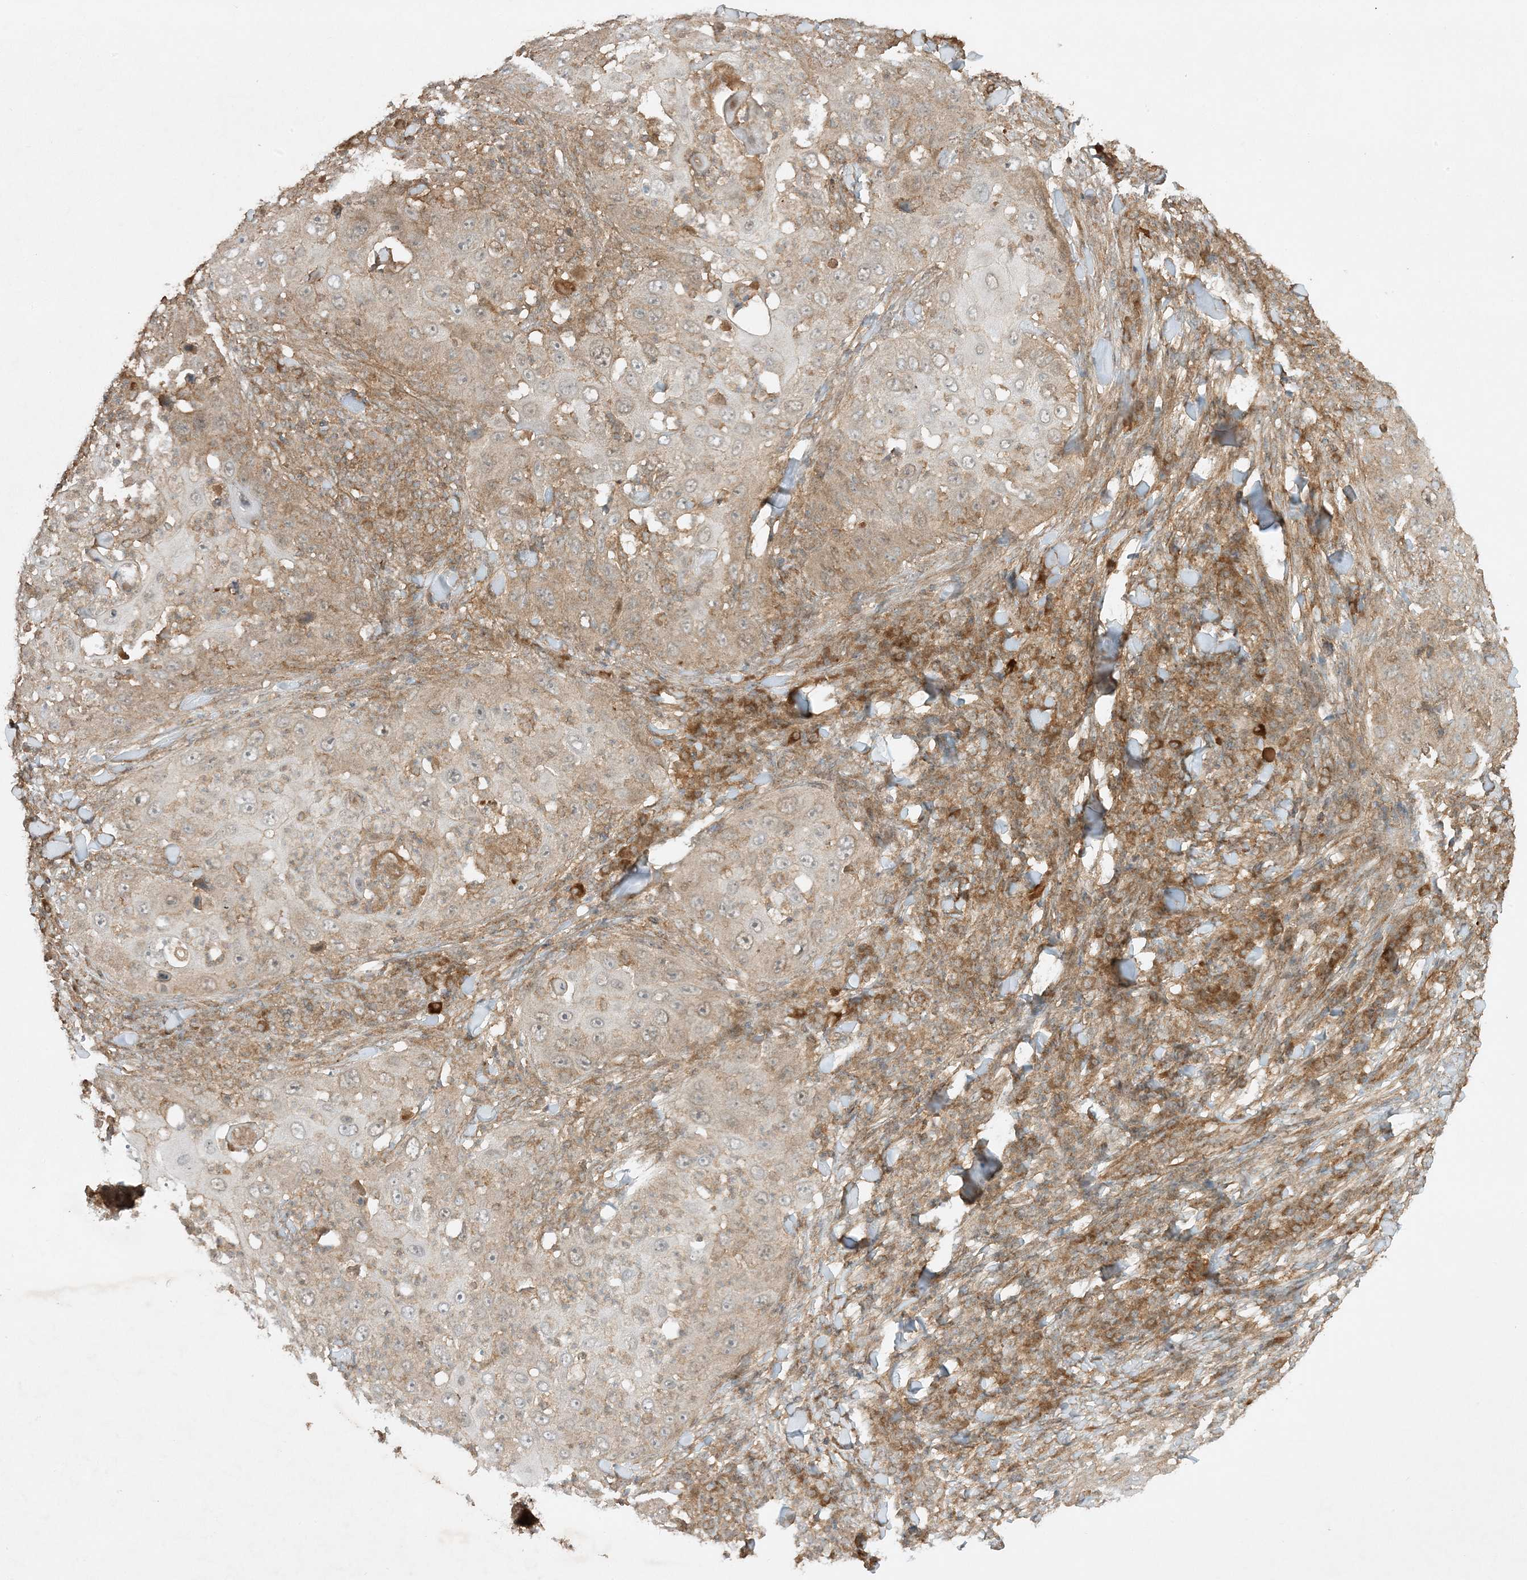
{"staining": {"intensity": "weak", "quantity": "<25%", "location": "cytoplasmic/membranous"}, "tissue": "skin cancer", "cell_type": "Tumor cells", "image_type": "cancer", "snomed": [{"axis": "morphology", "description": "Squamous cell carcinoma, NOS"}, {"axis": "topography", "description": "Skin"}], "caption": "Tumor cells show no significant staining in skin cancer.", "gene": "XRN1", "patient": {"sex": "female", "age": 44}}